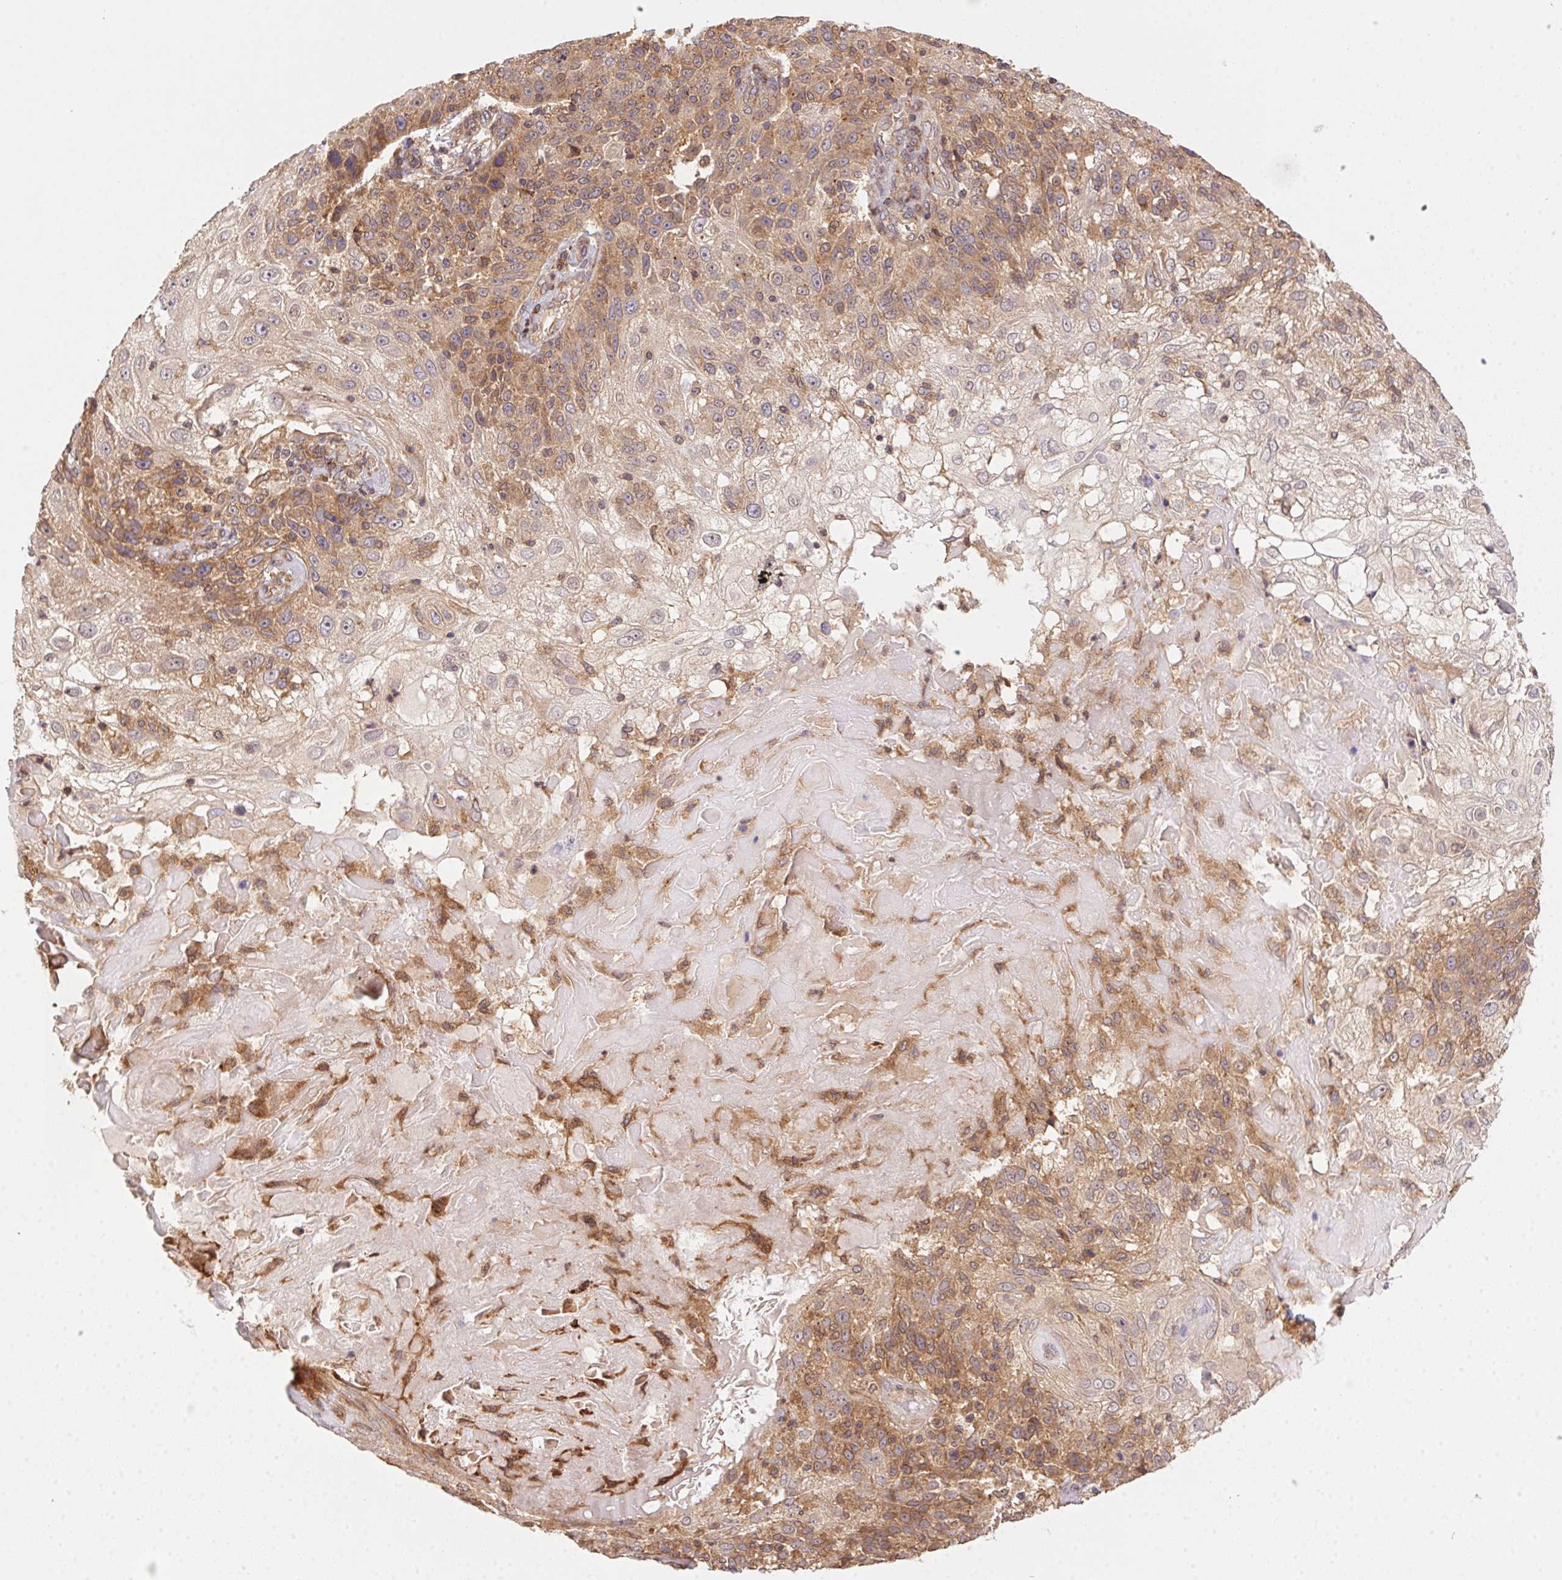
{"staining": {"intensity": "weak", "quantity": "25%-75%", "location": "cytoplasmic/membranous"}, "tissue": "skin cancer", "cell_type": "Tumor cells", "image_type": "cancer", "snomed": [{"axis": "morphology", "description": "Normal tissue, NOS"}, {"axis": "morphology", "description": "Squamous cell carcinoma, NOS"}, {"axis": "topography", "description": "Skin"}], "caption": "A high-resolution photomicrograph shows immunohistochemistry staining of skin squamous cell carcinoma, which demonstrates weak cytoplasmic/membranous staining in about 25%-75% of tumor cells.", "gene": "MEX3D", "patient": {"sex": "female", "age": 83}}